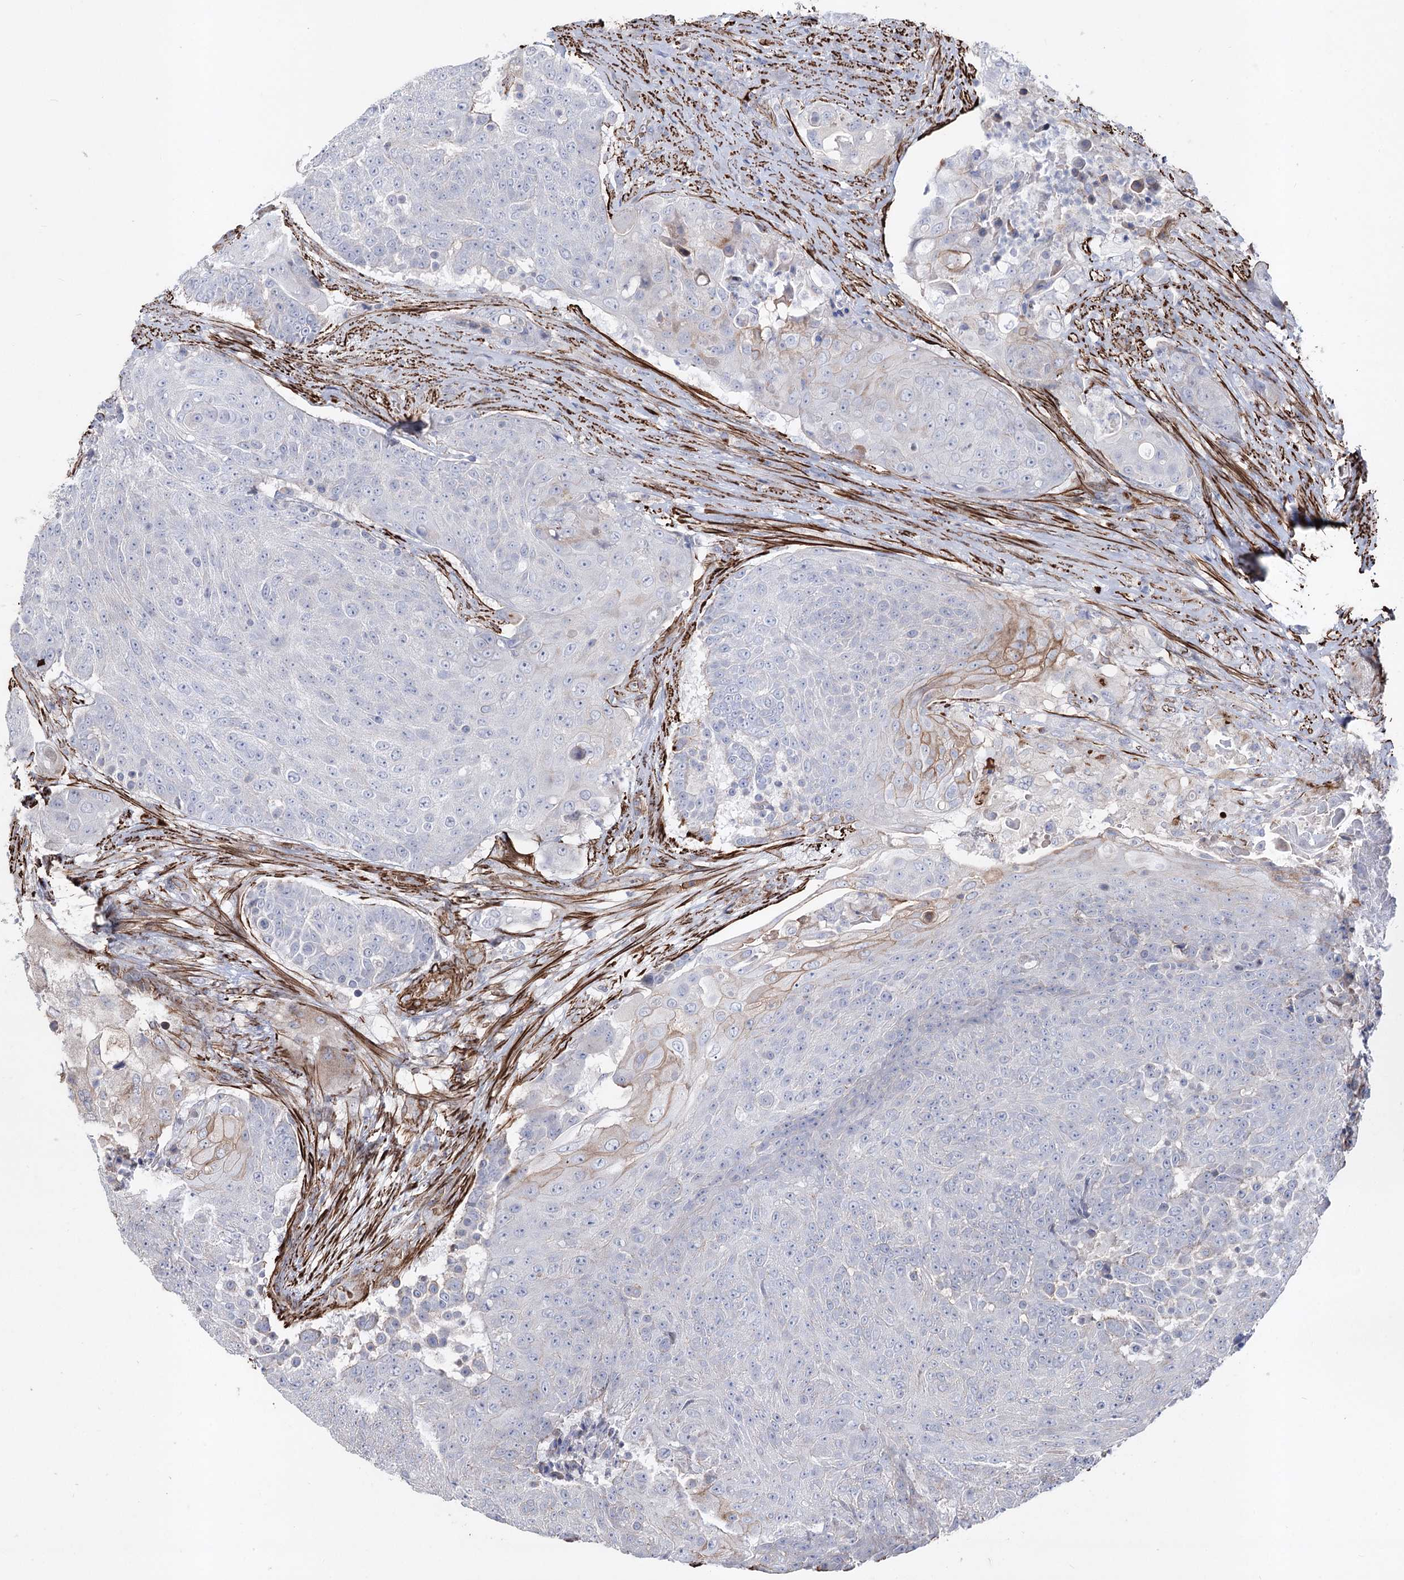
{"staining": {"intensity": "negative", "quantity": "none", "location": "none"}, "tissue": "urothelial cancer", "cell_type": "Tumor cells", "image_type": "cancer", "snomed": [{"axis": "morphology", "description": "Urothelial carcinoma, High grade"}, {"axis": "topography", "description": "Urinary bladder"}], "caption": "An immunohistochemistry histopathology image of urothelial cancer is shown. There is no staining in tumor cells of urothelial cancer.", "gene": "ARHGAP20", "patient": {"sex": "female", "age": 63}}